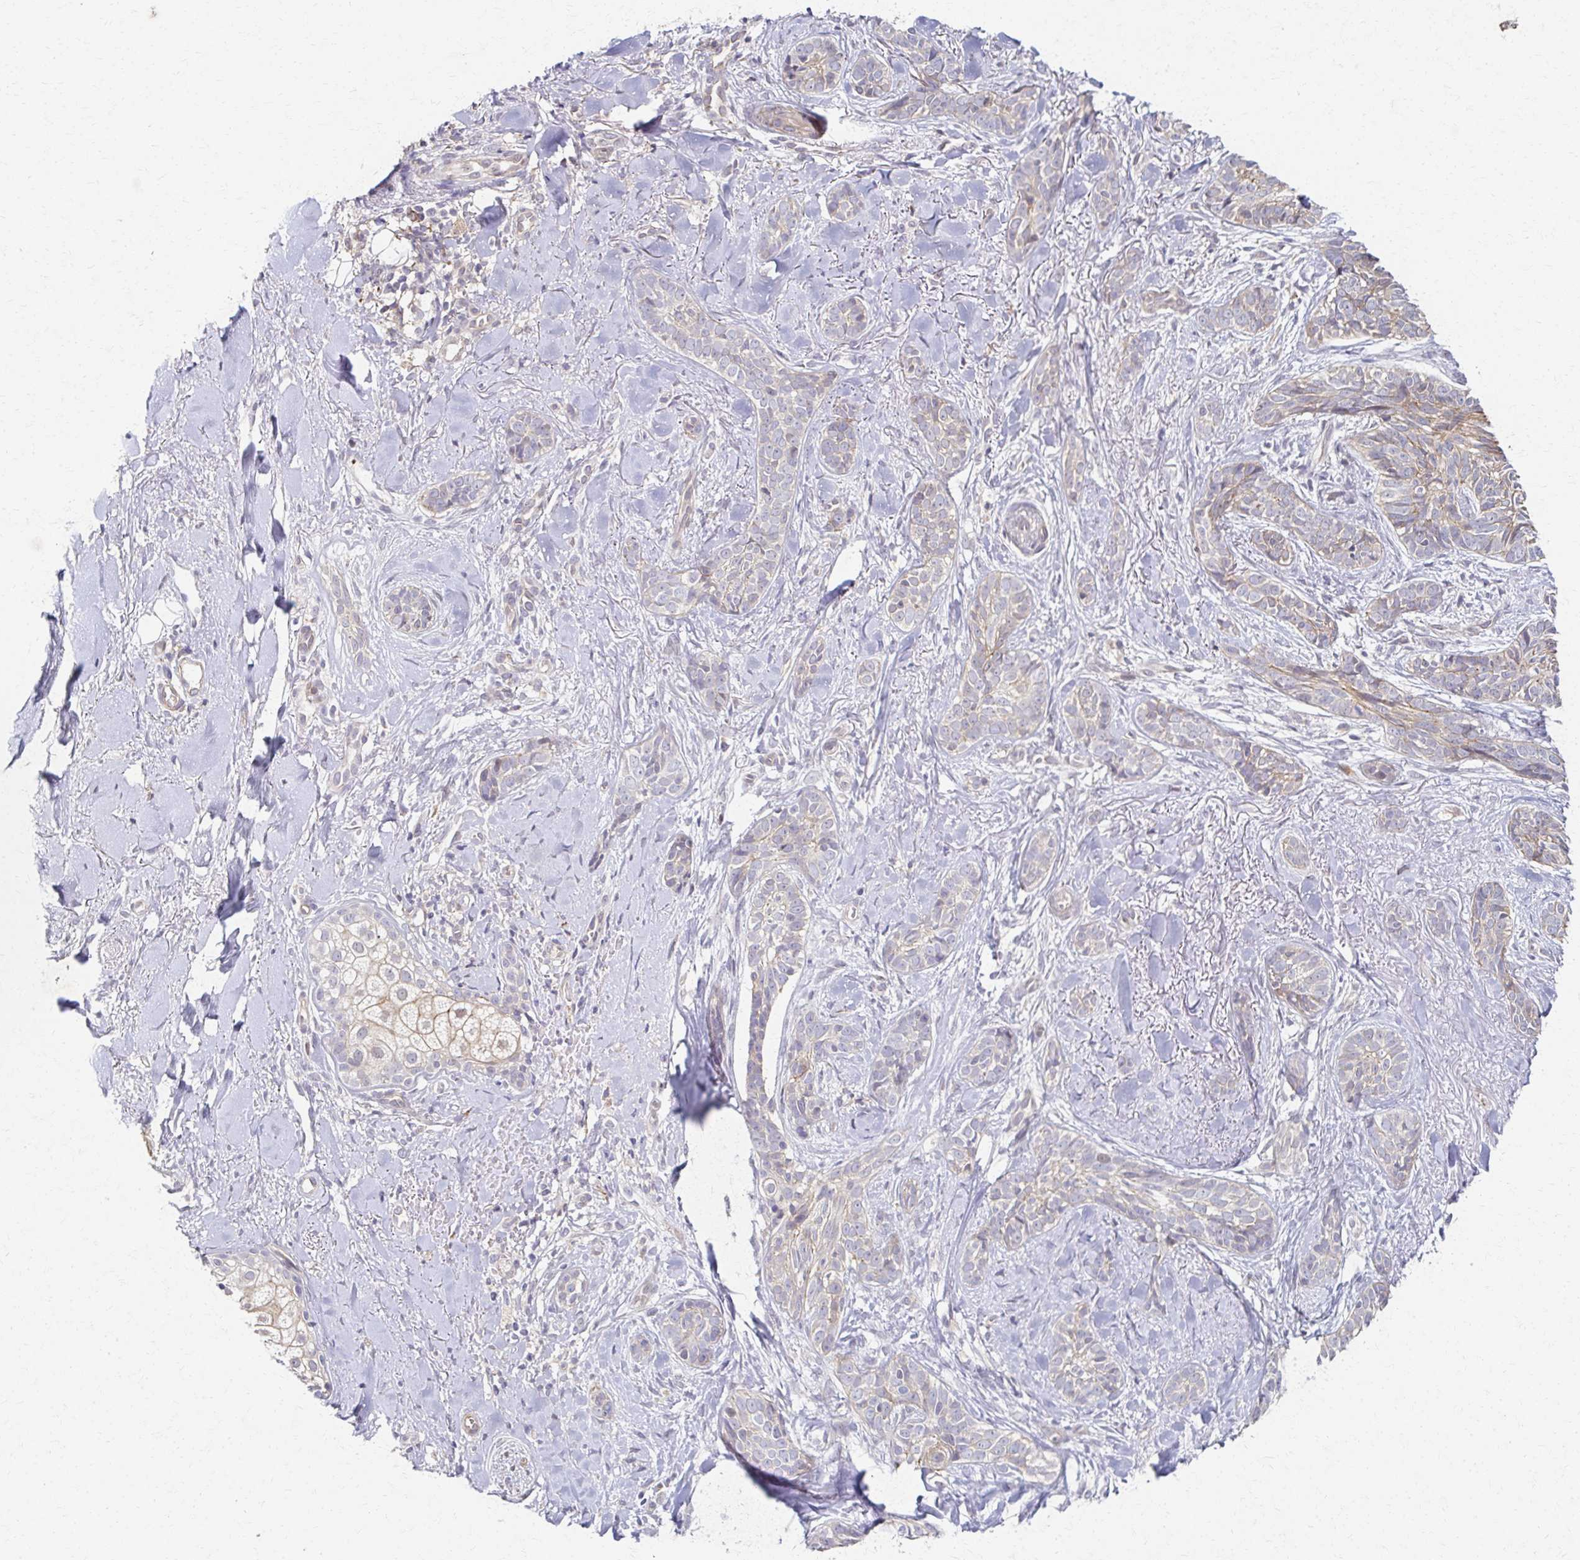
{"staining": {"intensity": "weak", "quantity": "<25%", "location": "cytoplasmic/membranous"}, "tissue": "skin cancer", "cell_type": "Tumor cells", "image_type": "cancer", "snomed": [{"axis": "morphology", "description": "Basal cell carcinoma"}, {"axis": "morphology", "description": "BCC, high aggressive"}, {"axis": "topography", "description": "Skin"}], "caption": "Tumor cells are negative for protein expression in human bcc,  high aggressive (skin).", "gene": "EOLA2", "patient": {"sex": "female", "age": 79}}